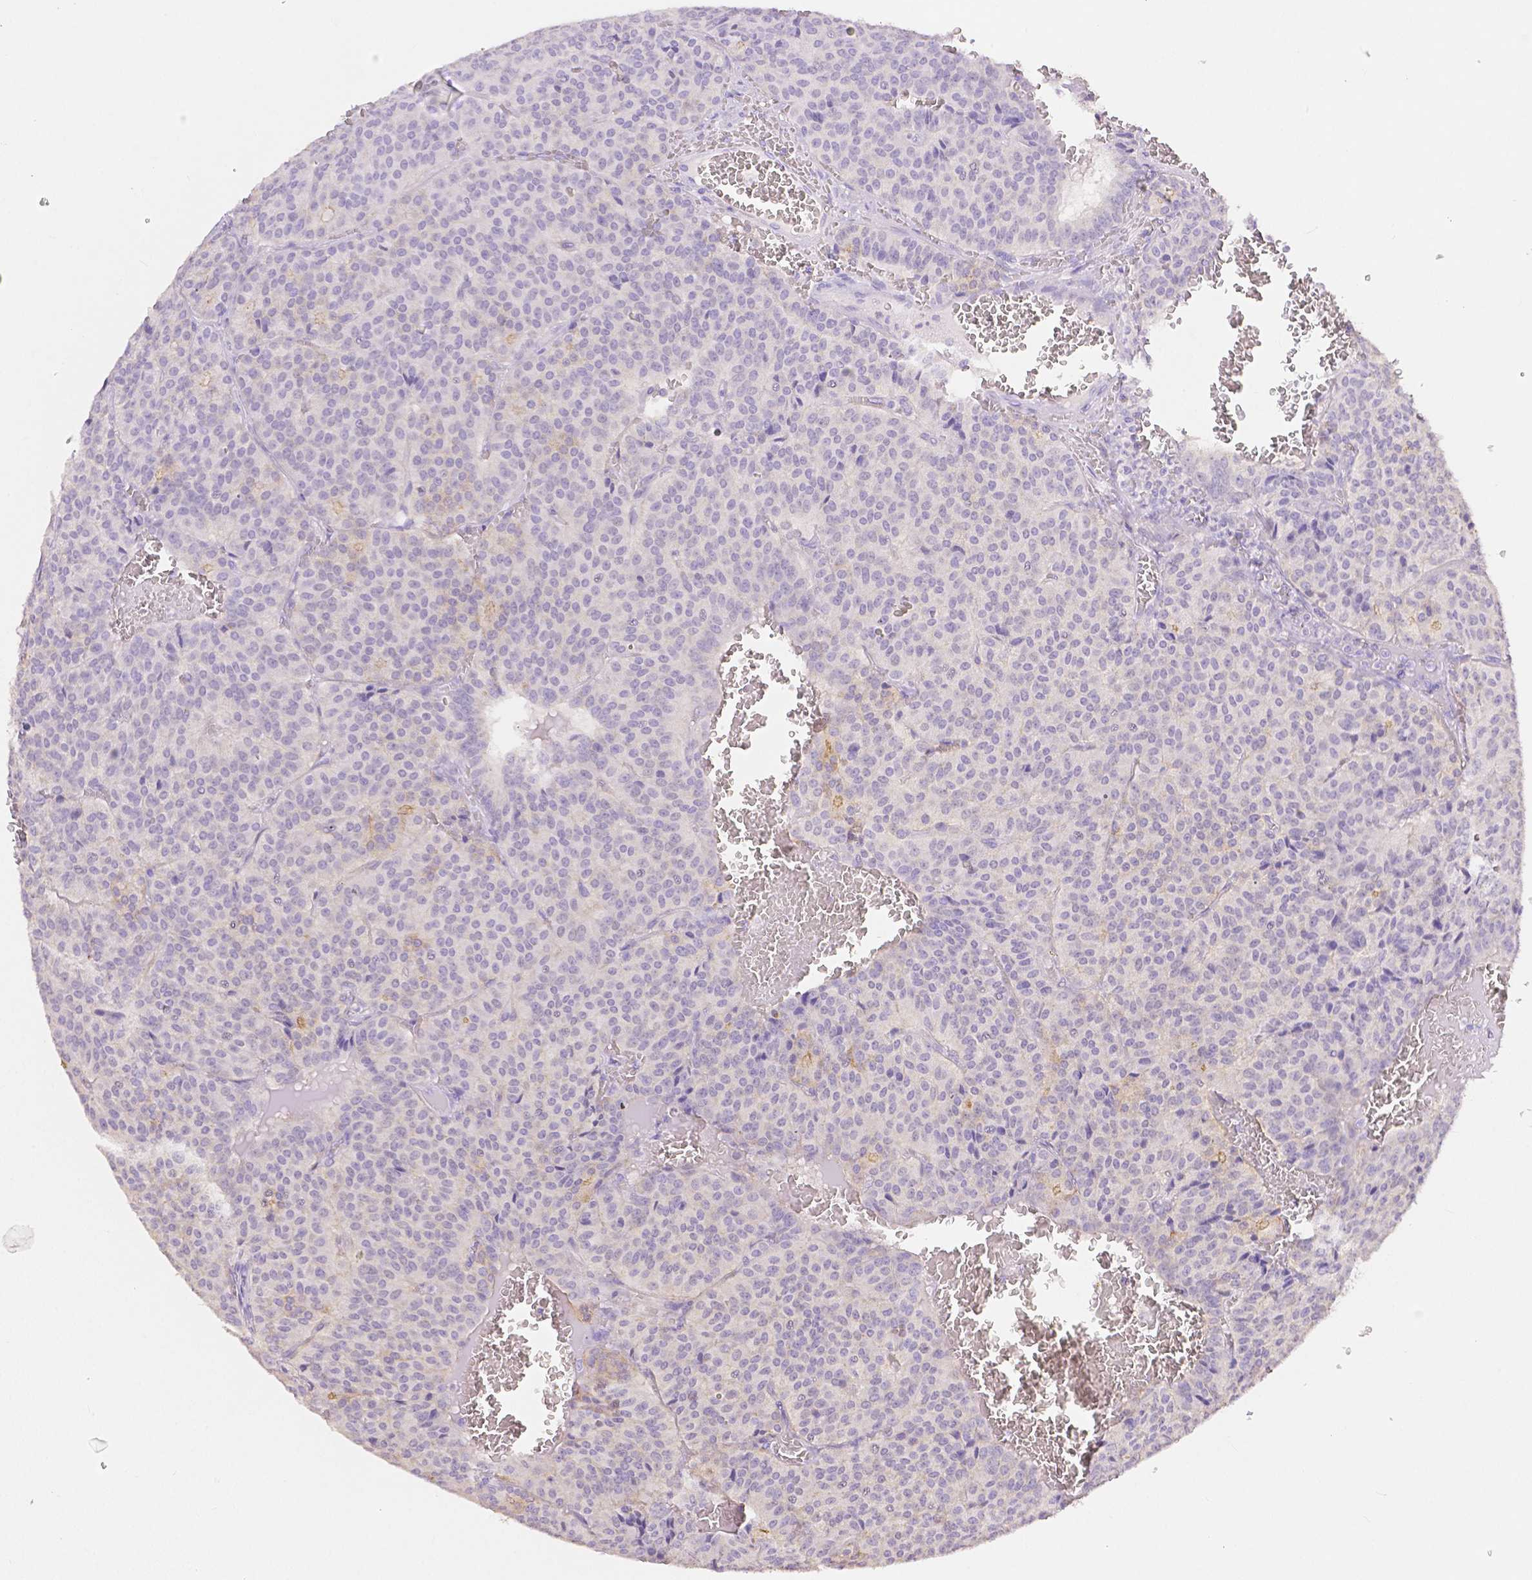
{"staining": {"intensity": "negative", "quantity": "none", "location": "none"}, "tissue": "carcinoid", "cell_type": "Tumor cells", "image_type": "cancer", "snomed": [{"axis": "morphology", "description": "Carcinoid, malignant, NOS"}, {"axis": "topography", "description": "Lung"}], "caption": "Image shows no protein staining in tumor cells of carcinoid (malignant) tissue. (Brightfield microscopy of DAB (3,3'-diaminobenzidine) IHC at high magnification).", "gene": "OCLN", "patient": {"sex": "male", "age": 70}}